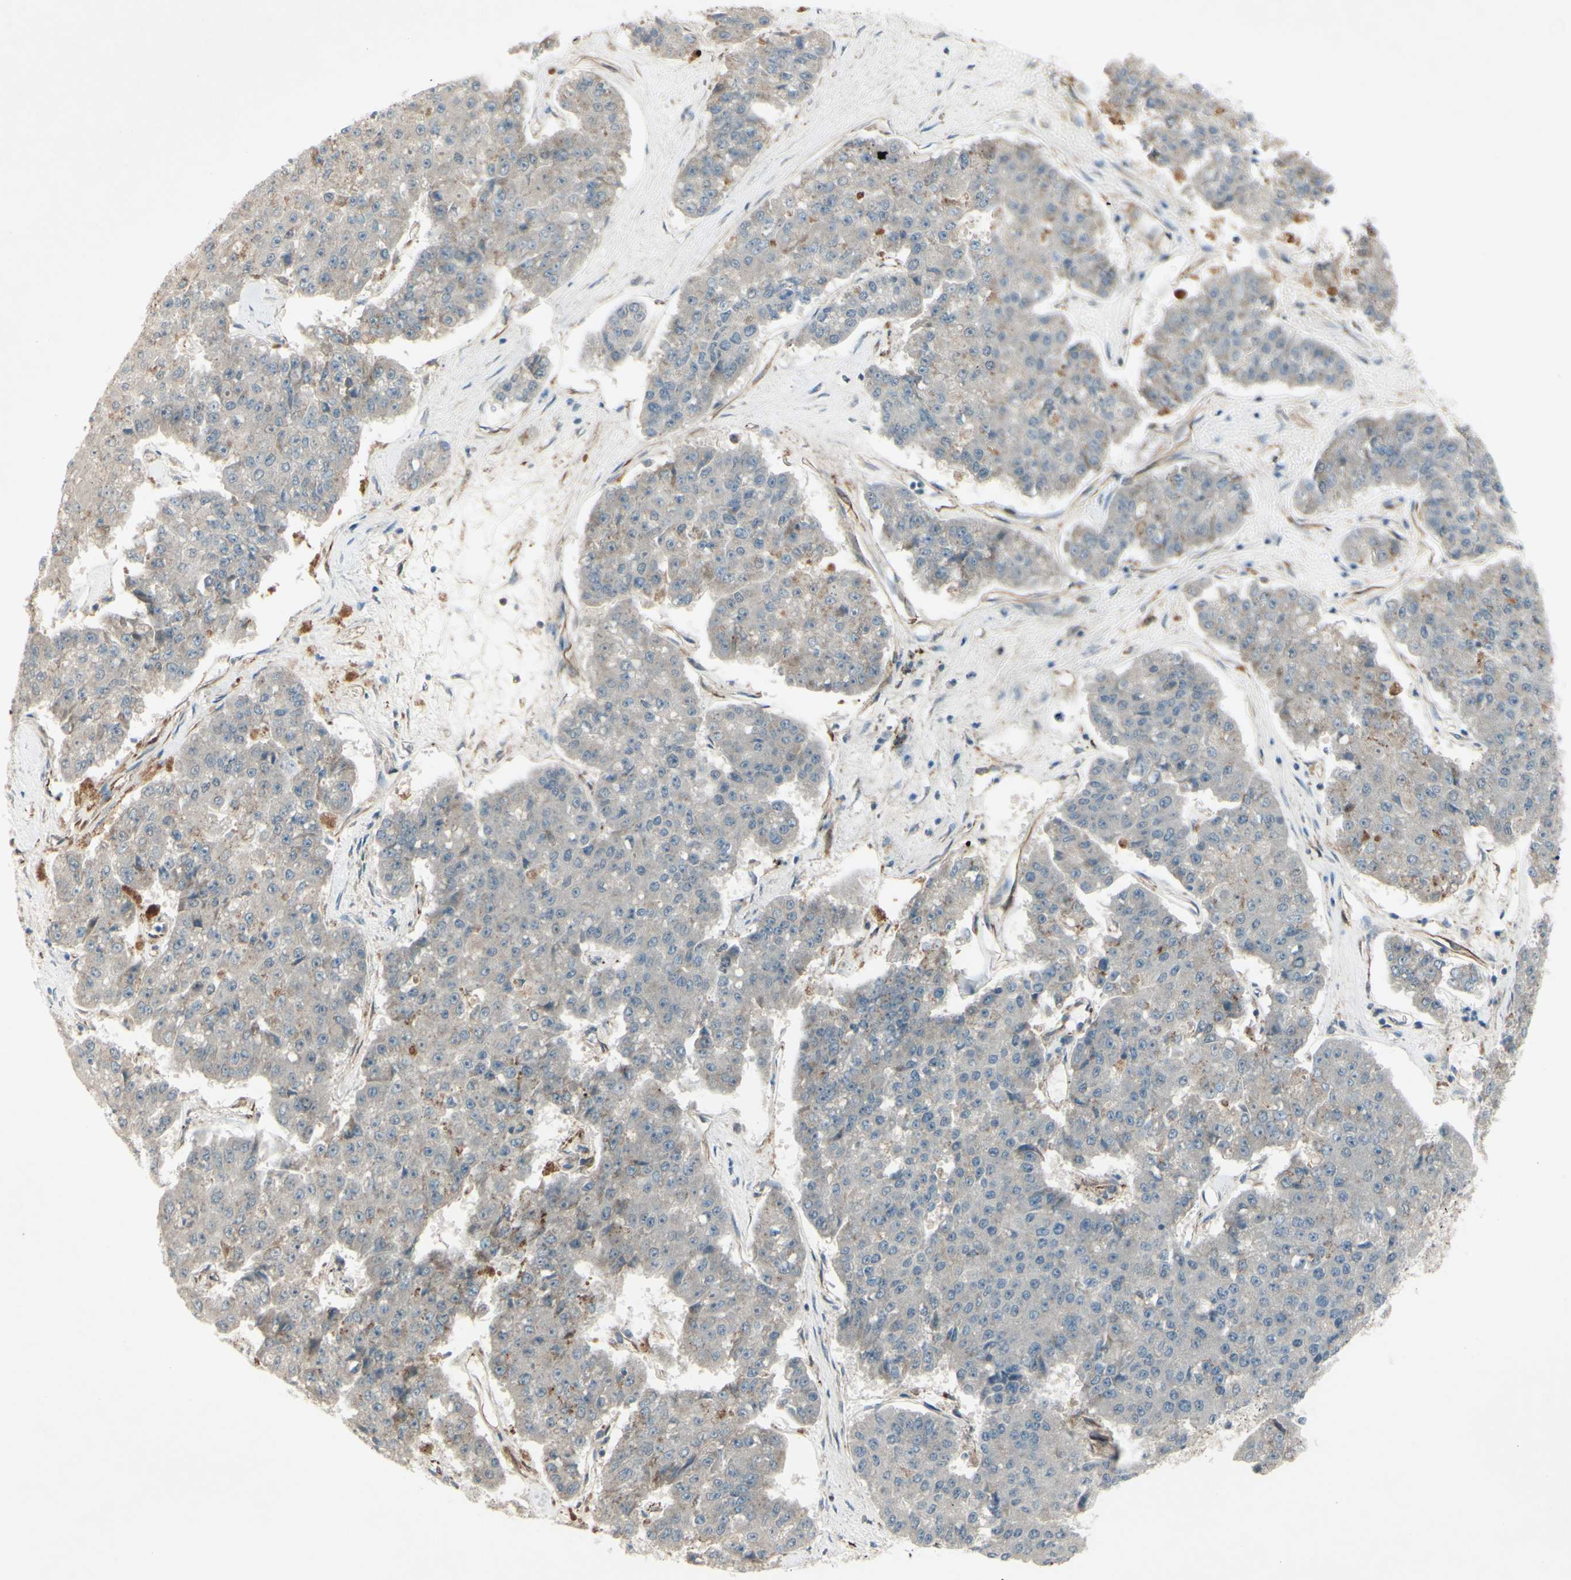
{"staining": {"intensity": "negative", "quantity": "none", "location": "none"}, "tissue": "pancreatic cancer", "cell_type": "Tumor cells", "image_type": "cancer", "snomed": [{"axis": "morphology", "description": "Adenocarcinoma, NOS"}, {"axis": "topography", "description": "Pancreas"}], "caption": "Immunohistochemistry (IHC) micrograph of neoplastic tissue: human pancreatic cancer (adenocarcinoma) stained with DAB reveals no significant protein positivity in tumor cells.", "gene": "FGFR2", "patient": {"sex": "male", "age": 50}}